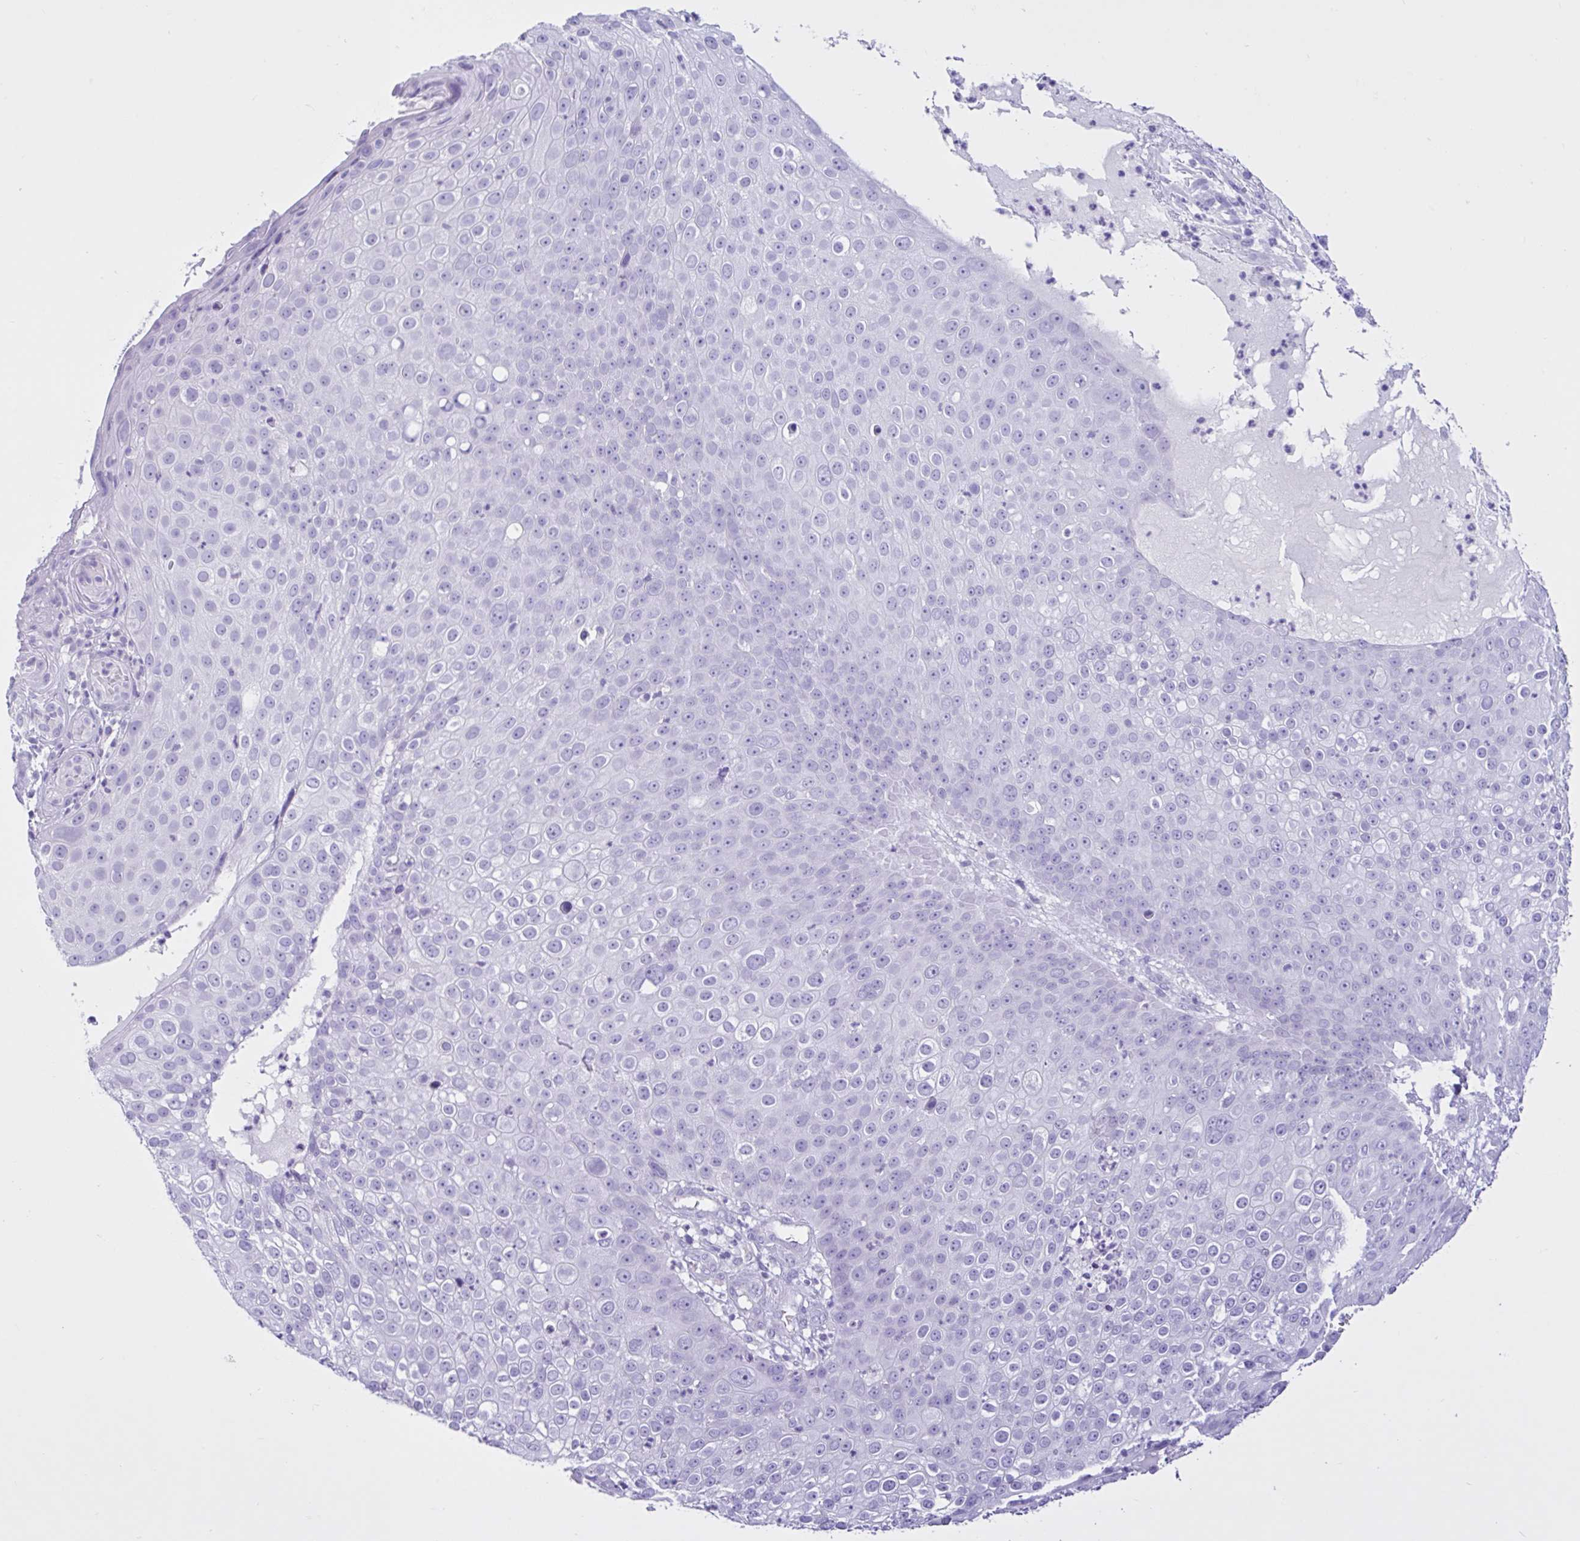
{"staining": {"intensity": "negative", "quantity": "none", "location": "none"}, "tissue": "skin cancer", "cell_type": "Tumor cells", "image_type": "cancer", "snomed": [{"axis": "morphology", "description": "Squamous cell carcinoma, NOS"}, {"axis": "topography", "description": "Skin"}], "caption": "DAB (3,3'-diaminobenzidine) immunohistochemical staining of human squamous cell carcinoma (skin) shows no significant positivity in tumor cells. (DAB (3,3'-diaminobenzidine) IHC with hematoxylin counter stain).", "gene": "CYP19A1", "patient": {"sex": "male", "age": 71}}